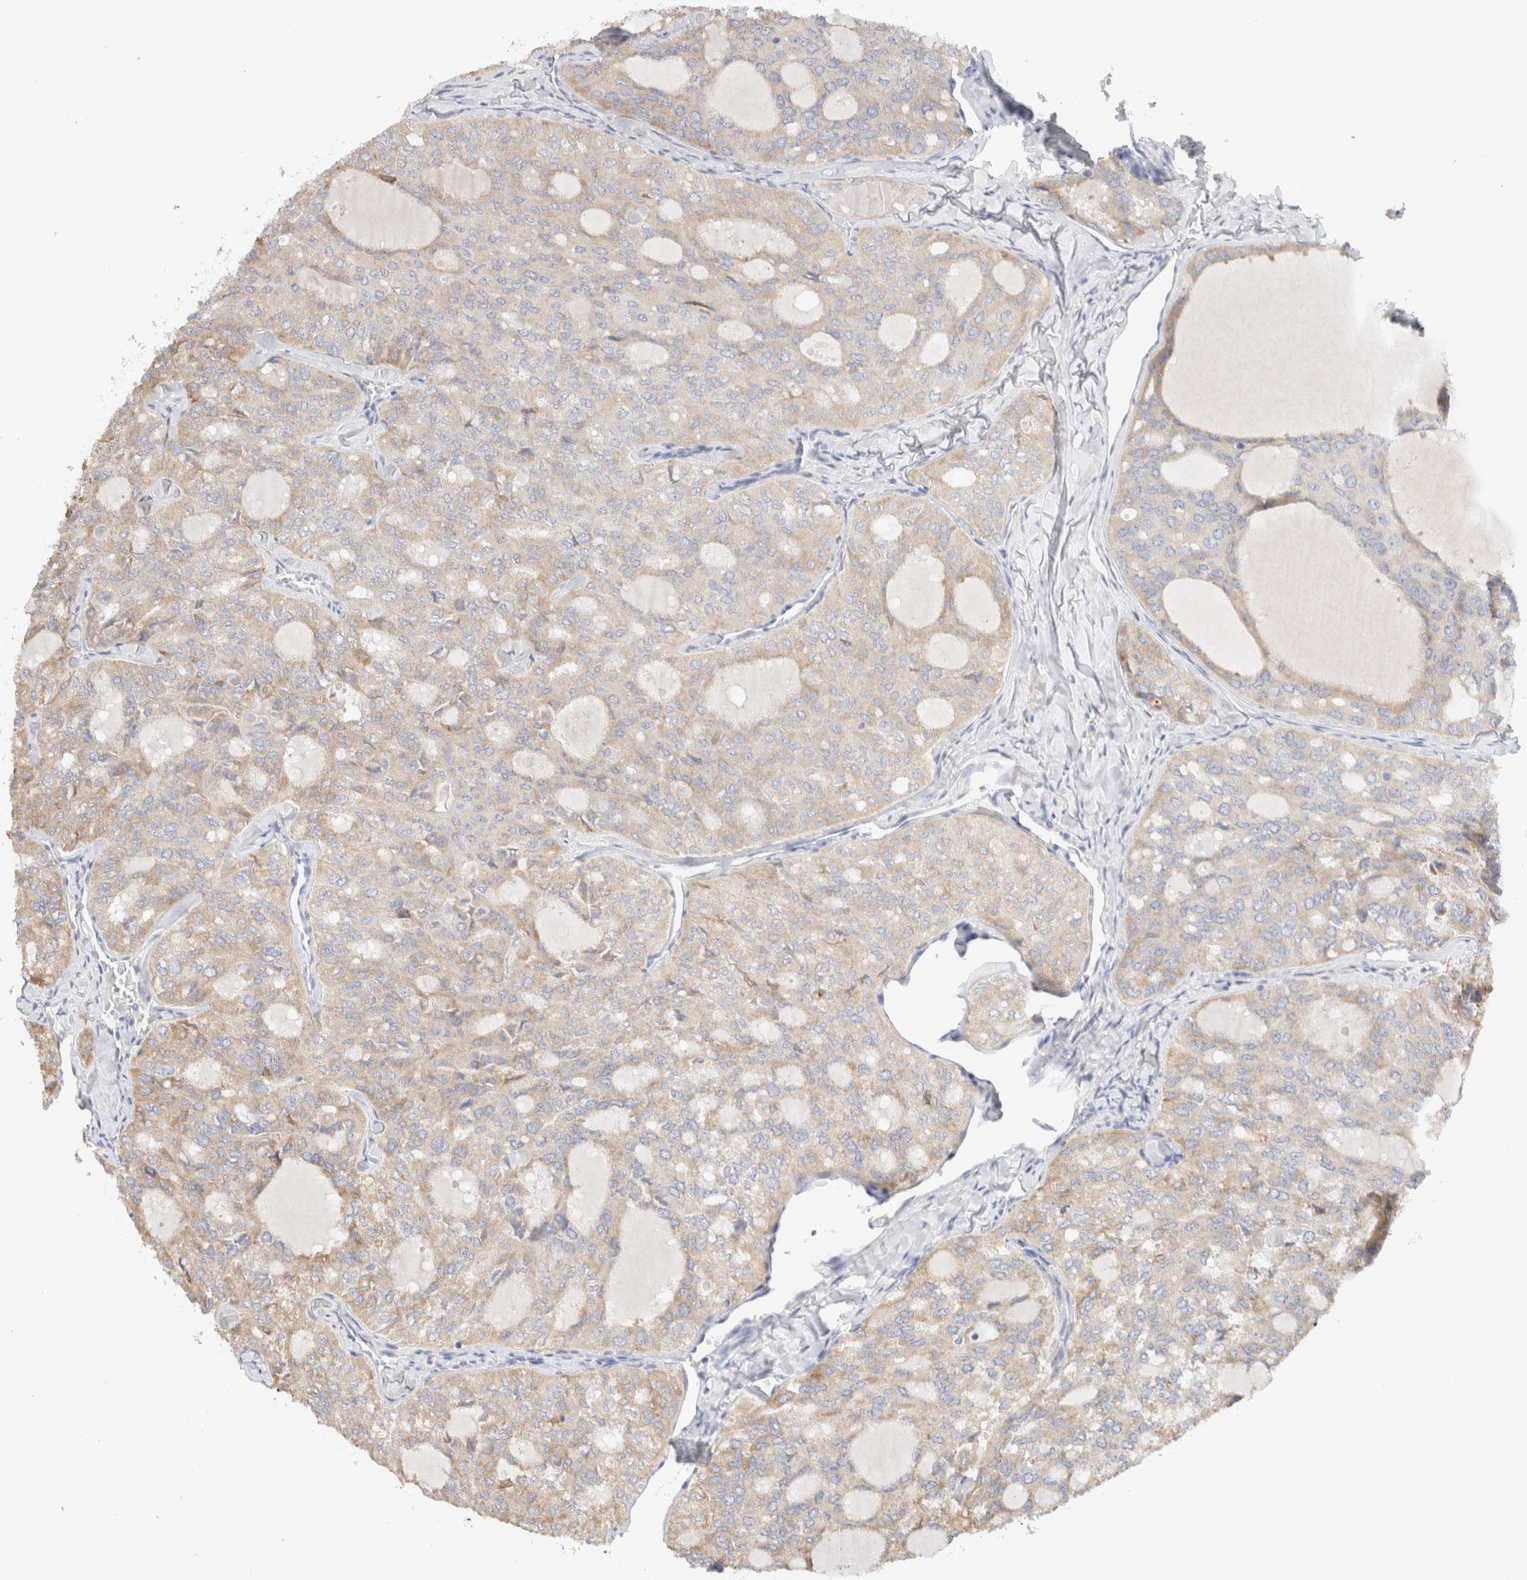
{"staining": {"intensity": "weak", "quantity": "<25%", "location": "cytoplasmic/membranous"}, "tissue": "thyroid cancer", "cell_type": "Tumor cells", "image_type": "cancer", "snomed": [{"axis": "morphology", "description": "Follicular adenoma carcinoma, NOS"}, {"axis": "topography", "description": "Thyroid gland"}], "caption": "This micrograph is of follicular adenoma carcinoma (thyroid) stained with IHC to label a protein in brown with the nuclei are counter-stained blue. There is no staining in tumor cells.", "gene": "GADD45G", "patient": {"sex": "male", "age": 75}}